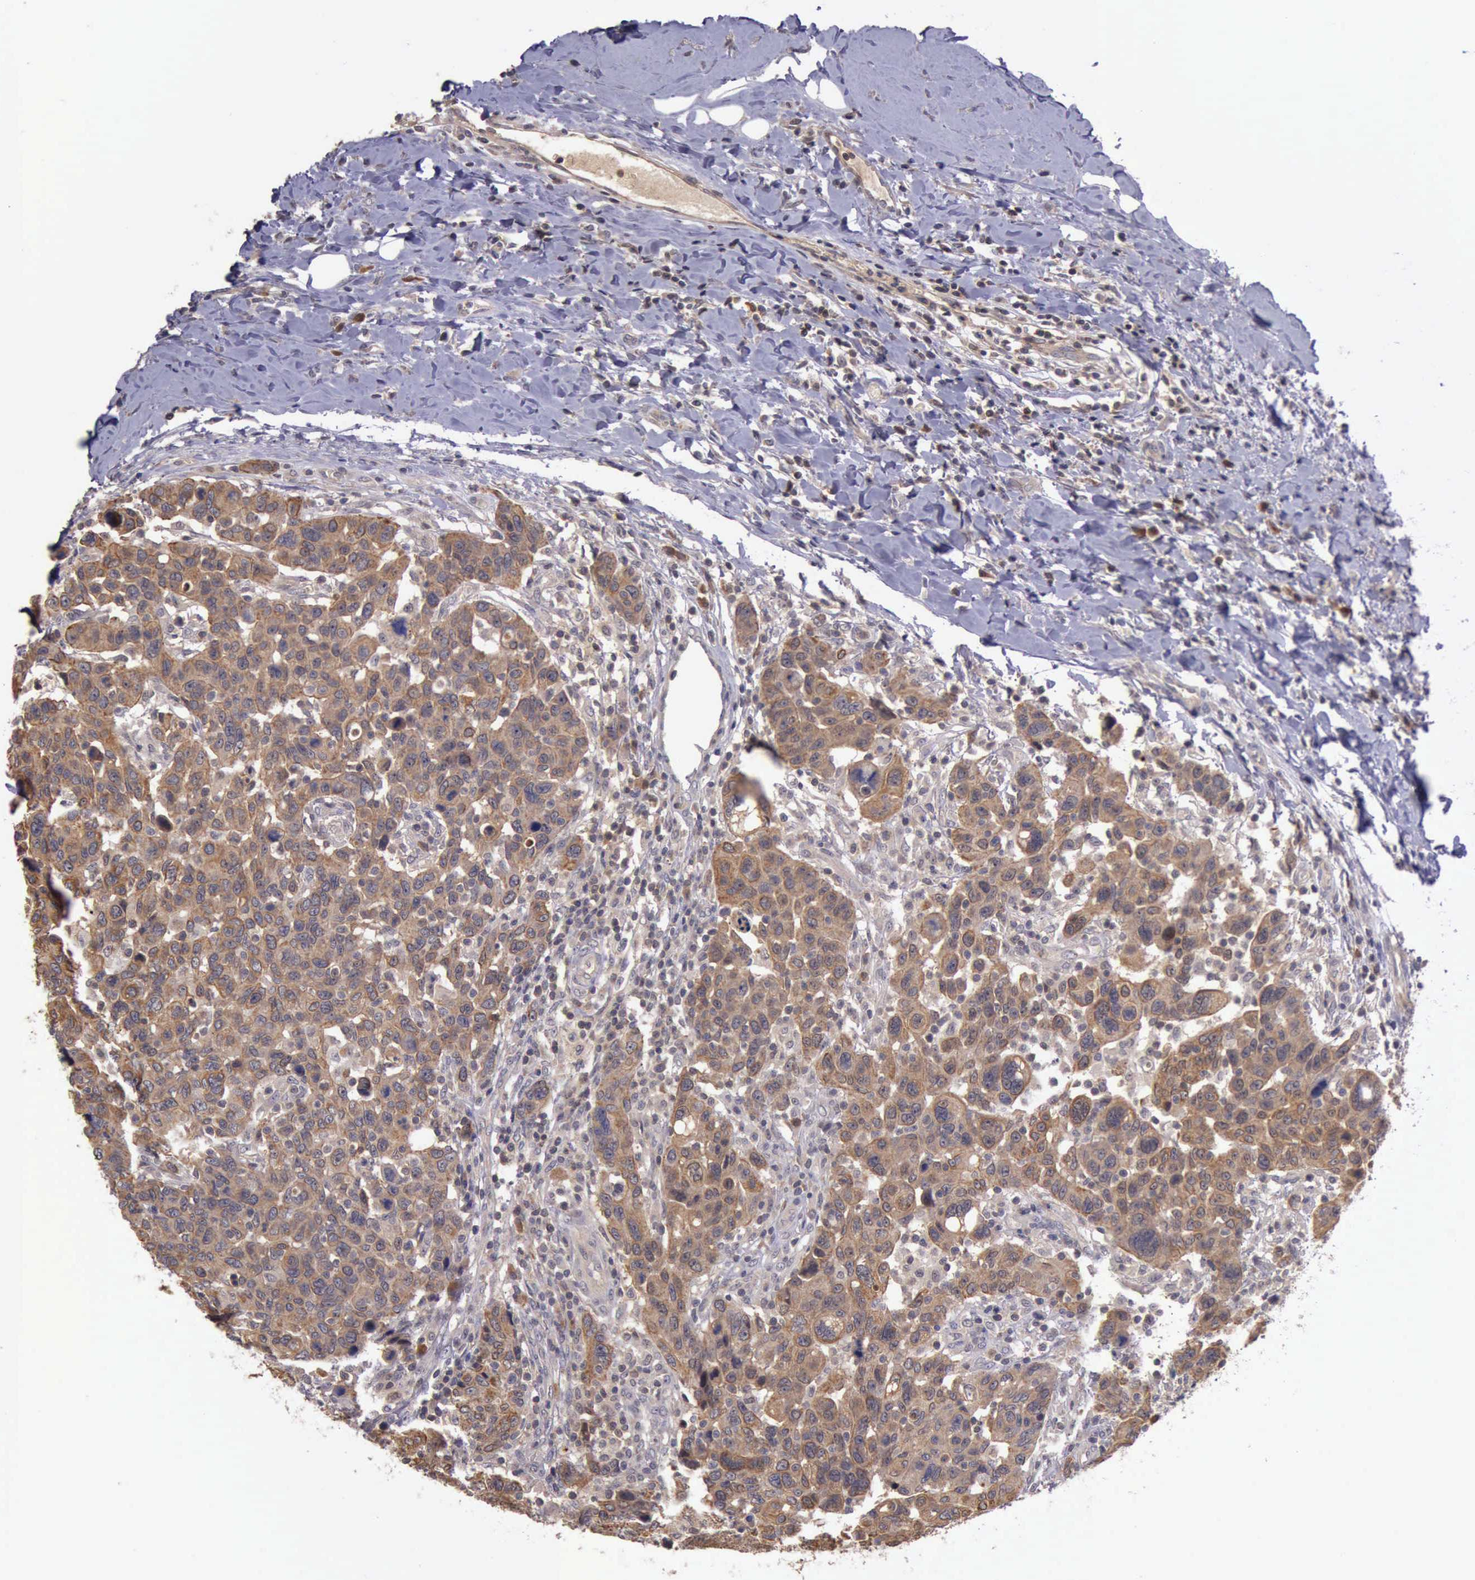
{"staining": {"intensity": "moderate", "quantity": ">75%", "location": "cytoplasmic/membranous"}, "tissue": "breast cancer", "cell_type": "Tumor cells", "image_type": "cancer", "snomed": [{"axis": "morphology", "description": "Duct carcinoma"}, {"axis": "topography", "description": "Breast"}], "caption": "Immunohistochemical staining of human breast cancer (intraductal carcinoma) shows medium levels of moderate cytoplasmic/membranous expression in about >75% of tumor cells.", "gene": "RAB39B", "patient": {"sex": "female", "age": 37}}